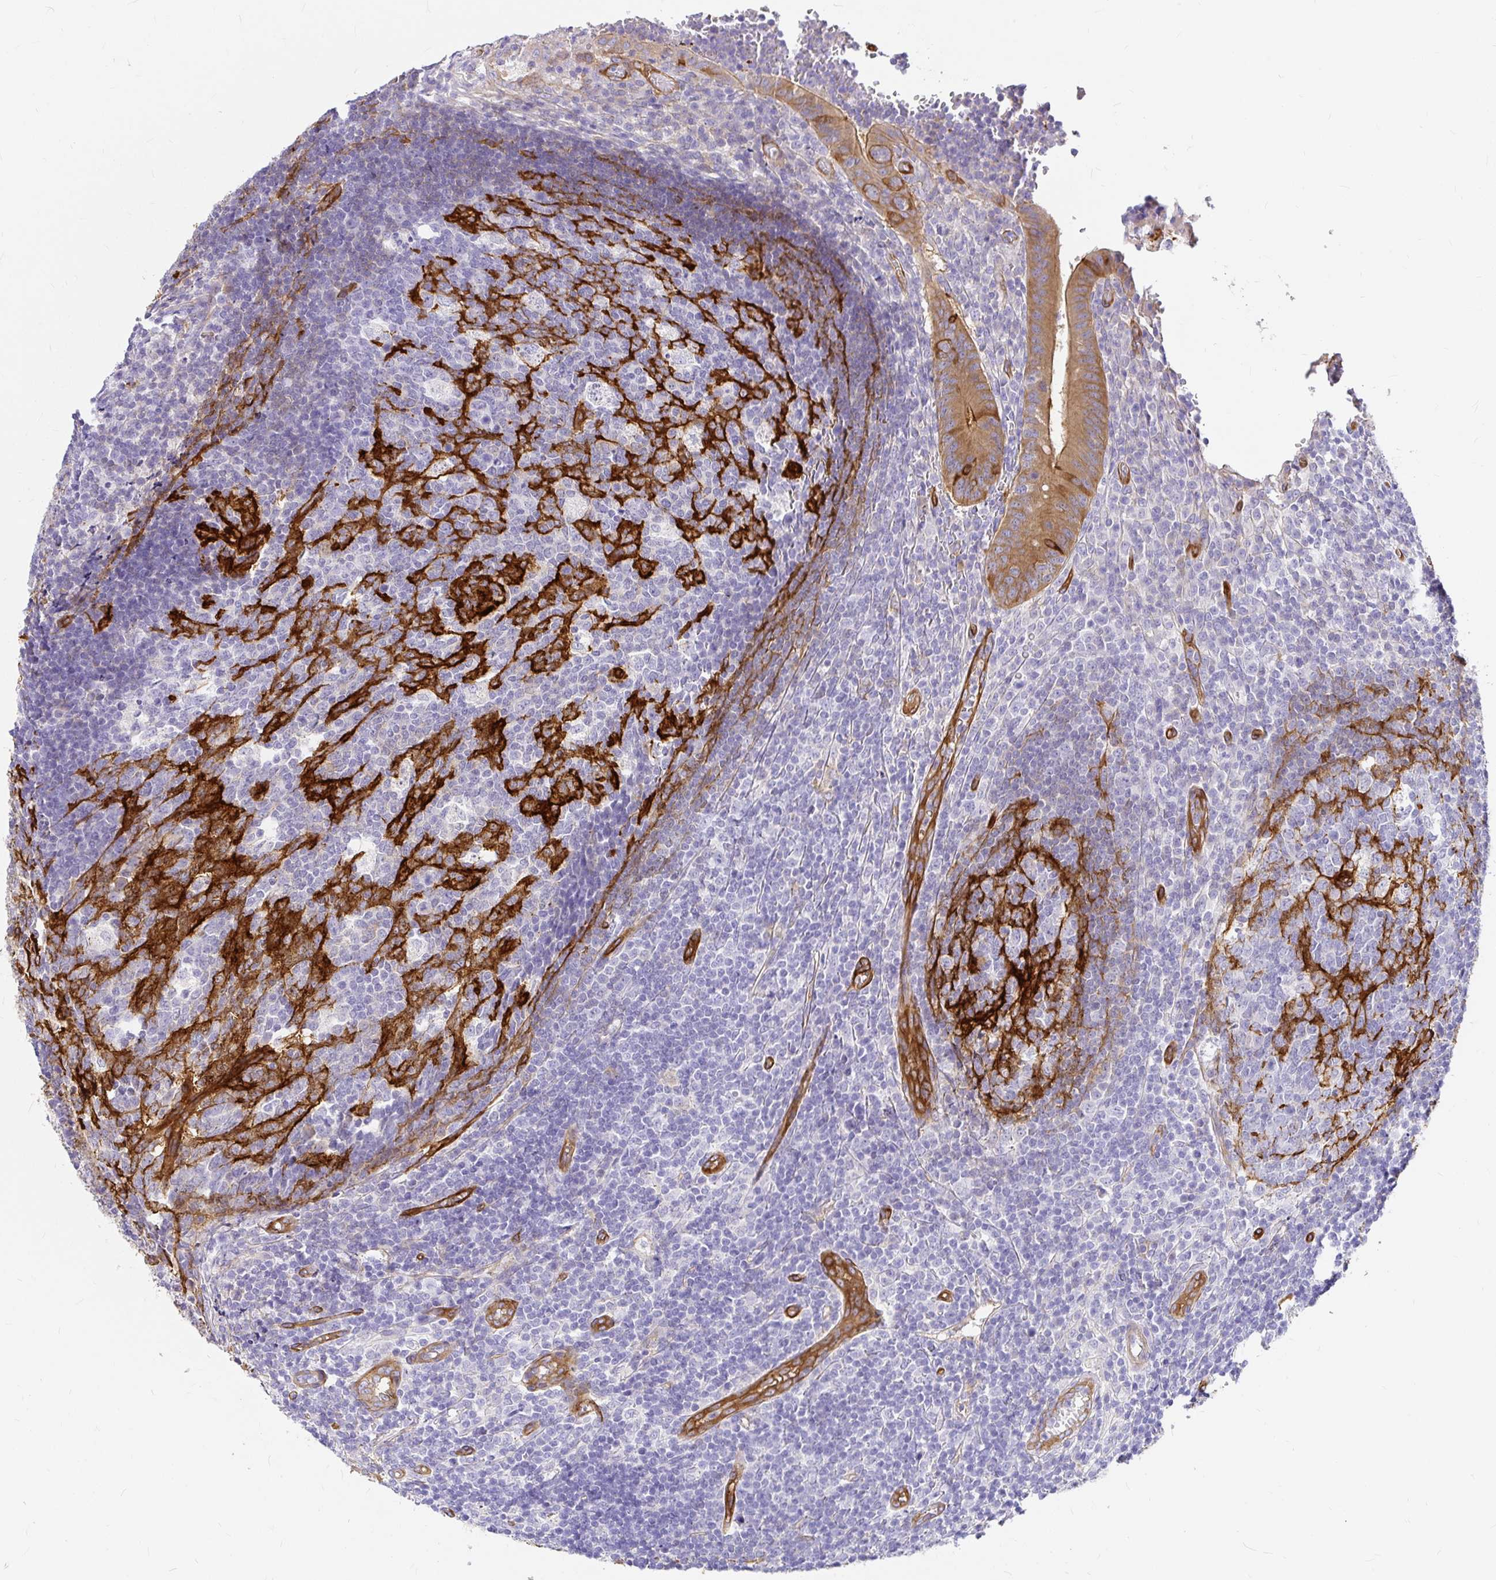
{"staining": {"intensity": "strong", "quantity": ">75%", "location": "cytoplasmic/membranous"}, "tissue": "appendix", "cell_type": "Glandular cells", "image_type": "normal", "snomed": [{"axis": "morphology", "description": "Normal tissue, NOS"}, {"axis": "topography", "description": "Appendix"}], "caption": "DAB (3,3'-diaminobenzidine) immunohistochemical staining of unremarkable human appendix reveals strong cytoplasmic/membranous protein expression in approximately >75% of glandular cells. (DAB = brown stain, brightfield microscopy at high magnification).", "gene": "MYO1B", "patient": {"sex": "male", "age": 18}}